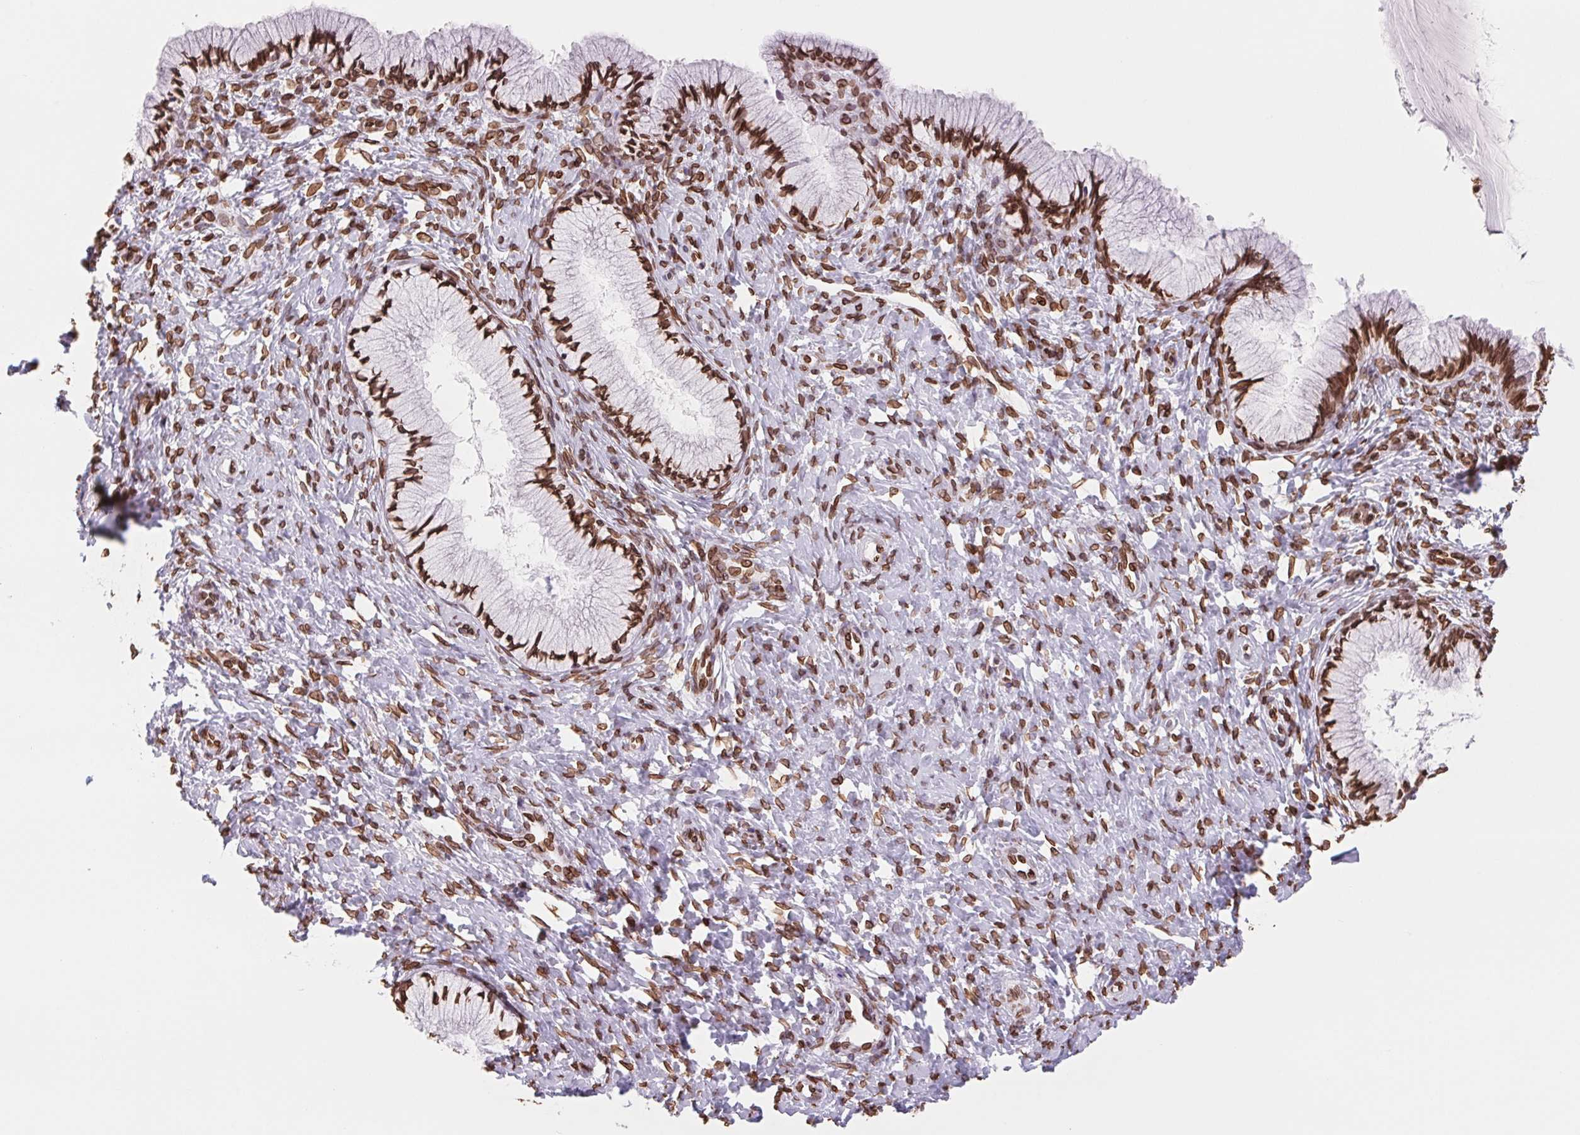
{"staining": {"intensity": "strong", "quantity": ">75%", "location": "nuclear"}, "tissue": "cervix", "cell_type": "Glandular cells", "image_type": "normal", "snomed": [{"axis": "morphology", "description": "Normal tissue, NOS"}, {"axis": "topography", "description": "Cervix"}], "caption": "Strong nuclear positivity for a protein is appreciated in approximately >75% of glandular cells of benign cervix using immunohistochemistry.", "gene": "LMNB2", "patient": {"sex": "female", "age": 37}}